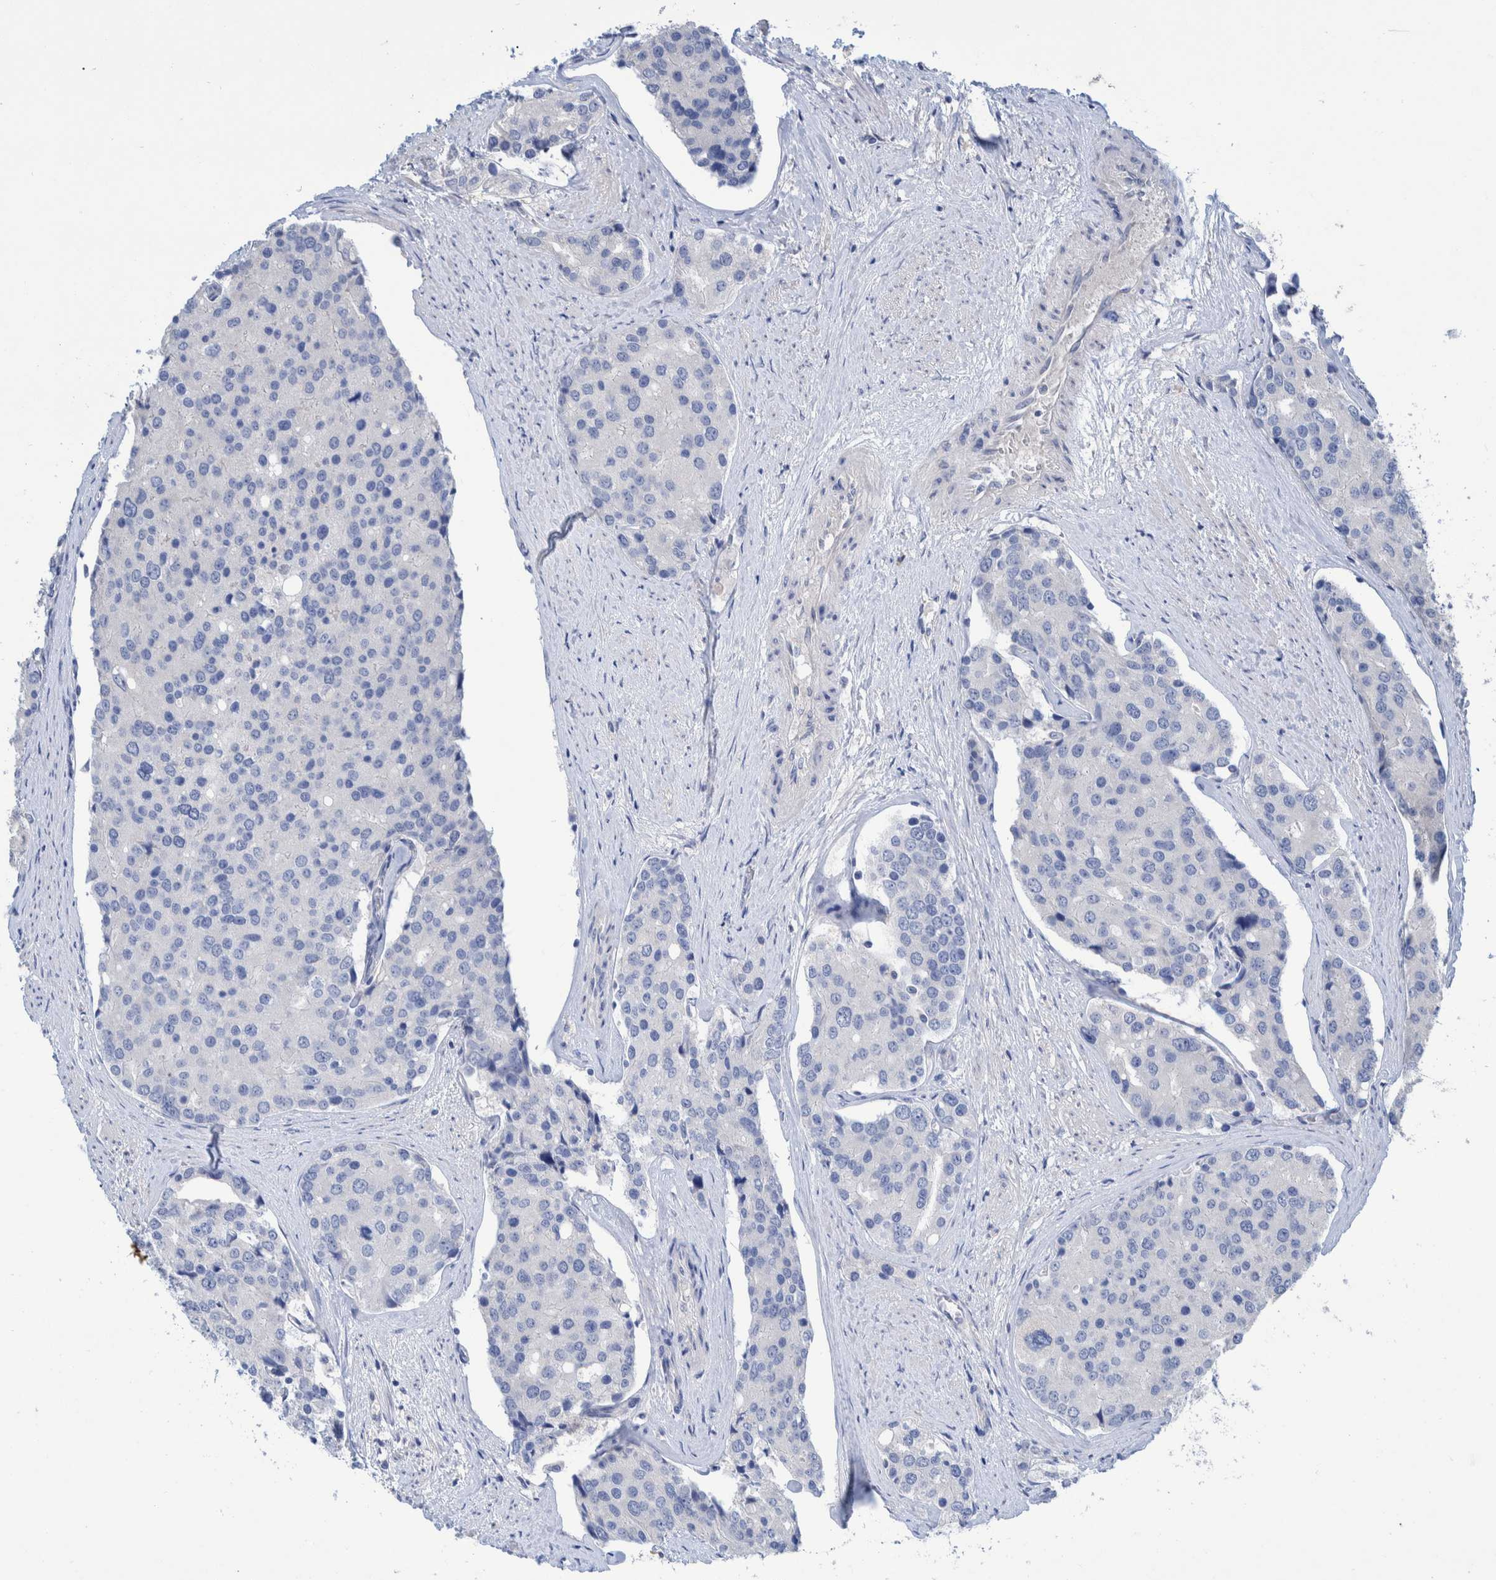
{"staining": {"intensity": "negative", "quantity": "none", "location": "none"}, "tissue": "prostate cancer", "cell_type": "Tumor cells", "image_type": "cancer", "snomed": [{"axis": "morphology", "description": "Adenocarcinoma, High grade"}, {"axis": "topography", "description": "Prostate"}], "caption": "Tumor cells are negative for protein expression in human prostate cancer. The staining was performed using DAB (3,3'-diaminobenzidine) to visualize the protein expression in brown, while the nuclei were stained in blue with hematoxylin (Magnification: 20x).", "gene": "PLPBP", "patient": {"sex": "male", "age": 50}}